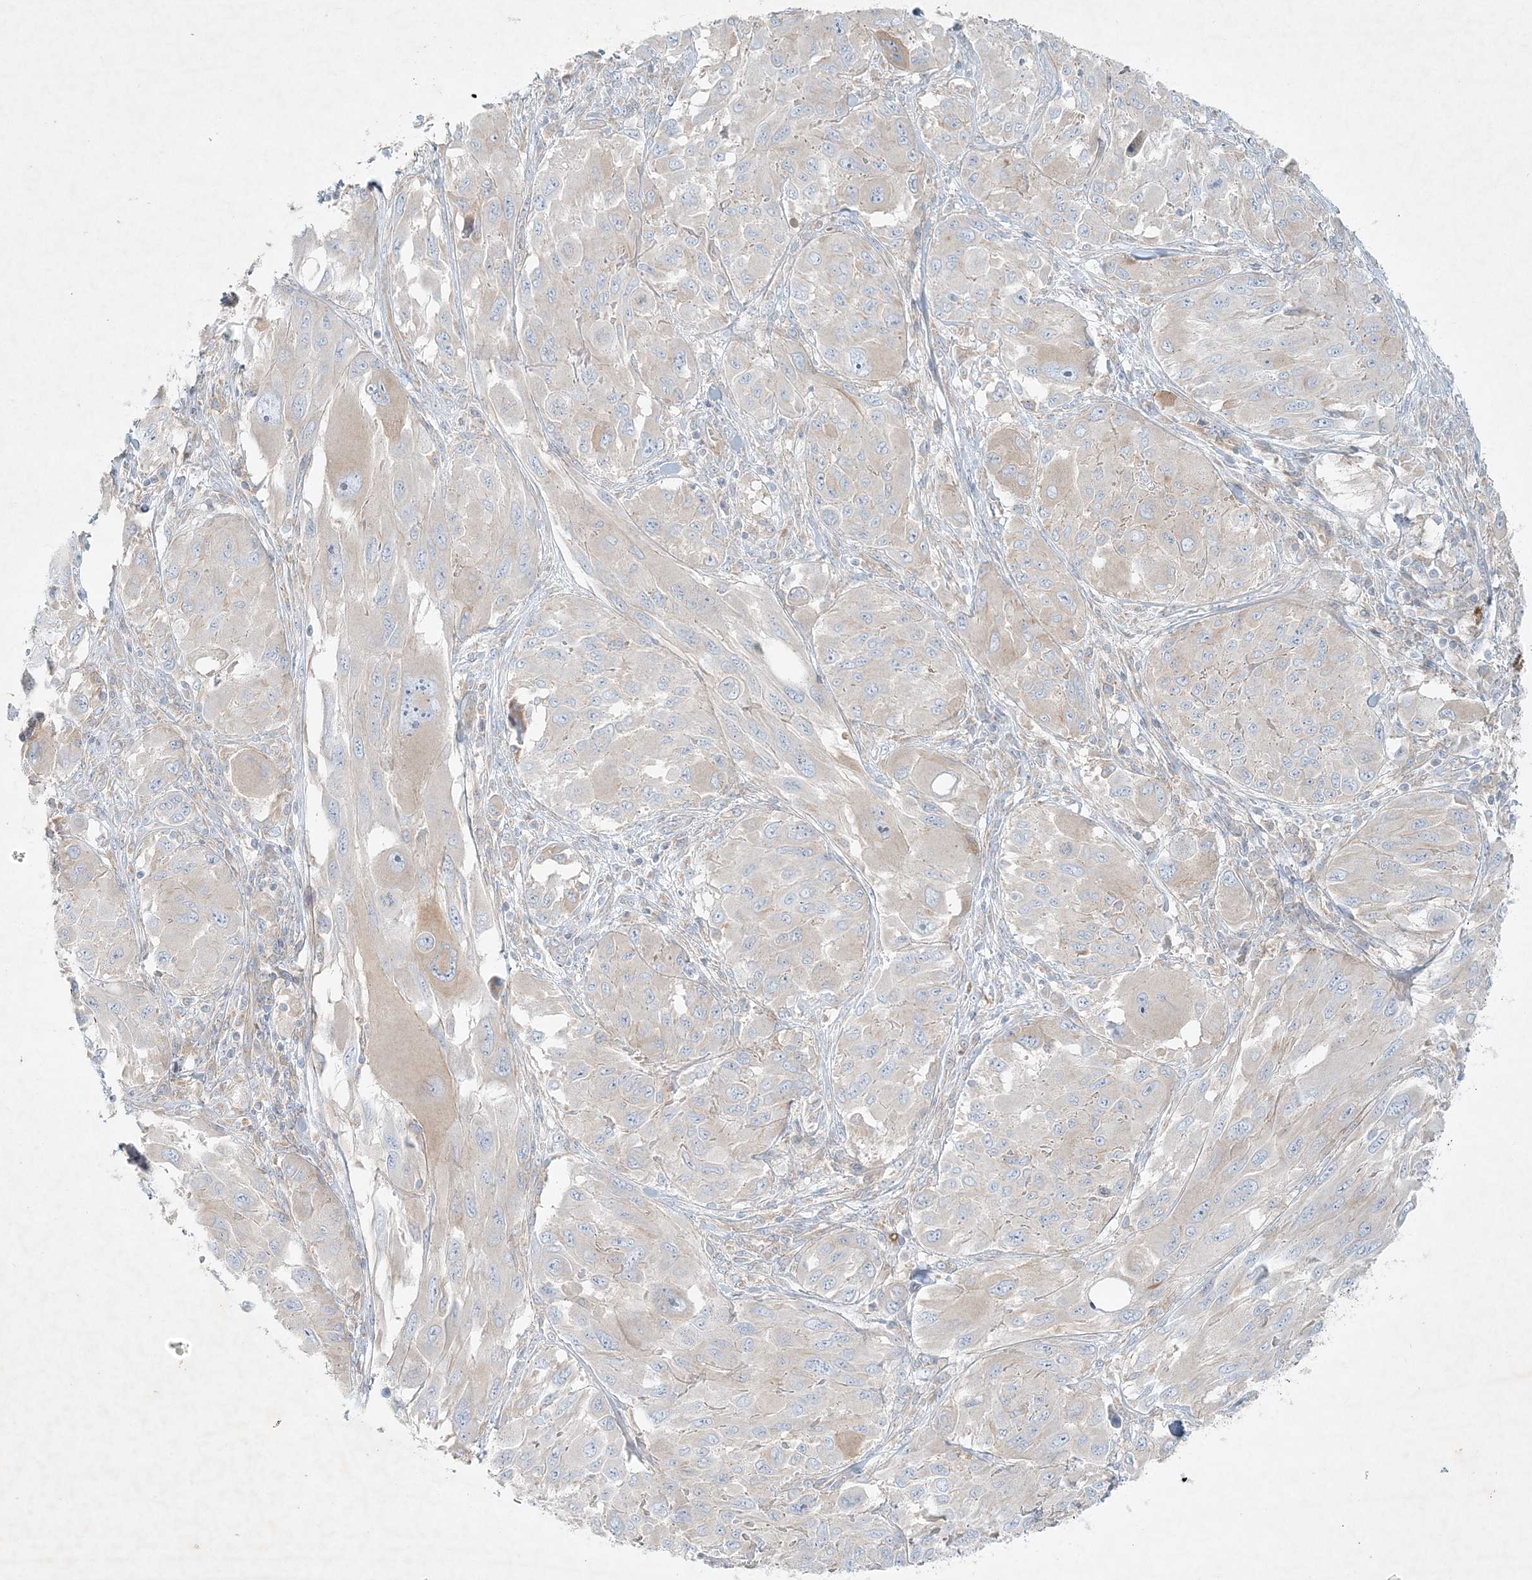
{"staining": {"intensity": "weak", "quantity": "25%-75%", "location": "cytoplasmic/membranous"}, "tissue": "melanoma", "cell_type": "Tumor cells", "image_type": "cancer", "snomed": [{"axis": "morphology", "description": "Malignant melanoma, NOS"}, {"axis": "topography", "description": "Skin"}], "caption": "Immunohistochemistry (DAB) staining of human malignant melanoma displays weak cytoplasmic/membranous protein expression in approximately 25%-75% of tumor cells.", "gene": "STK11IP", "patient": {"sex": "female", "age": 91}}